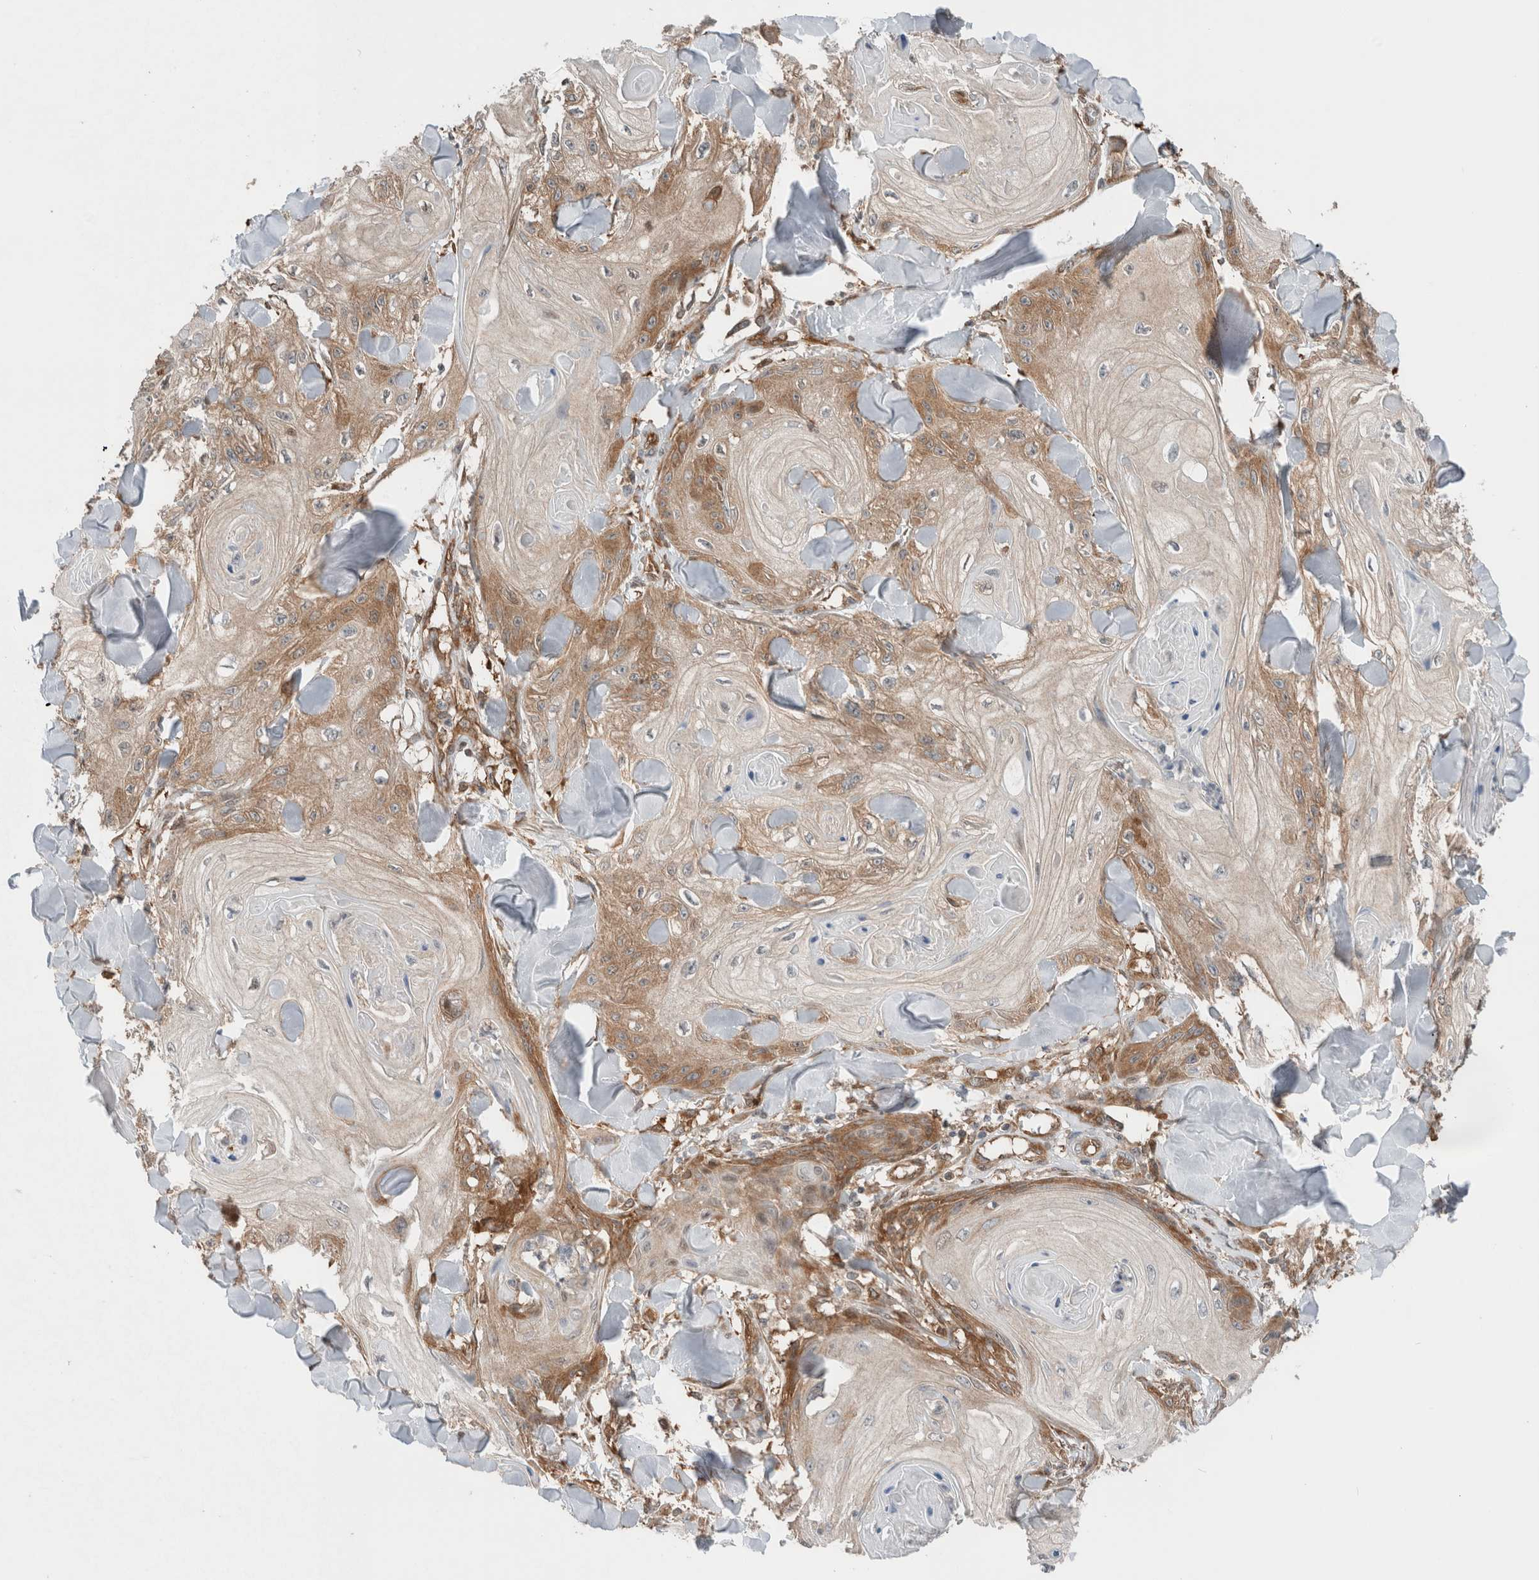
{"staining": {"intensity": "moderate", "quantity": ">75%", "location": "cytoplasmic/membranous"}, "tissue": "skin cancer", "cell_type": "Tumor cells", "image_type": "cancer", "snomed": [{"axis": "morphology", "description": "Squamous cell carcinoma, NOS"}, {"axis": "topography", "description": "Skin"}], "caption": "Immunohistochemical staining of skin squamous cell carcinoma displays medium levels of moderate cytoplasmic/membranous positivity in about >75% of tumor cells.", "gene": "XPNPEP1", "patient": {"sex": "male", "age": 74}}